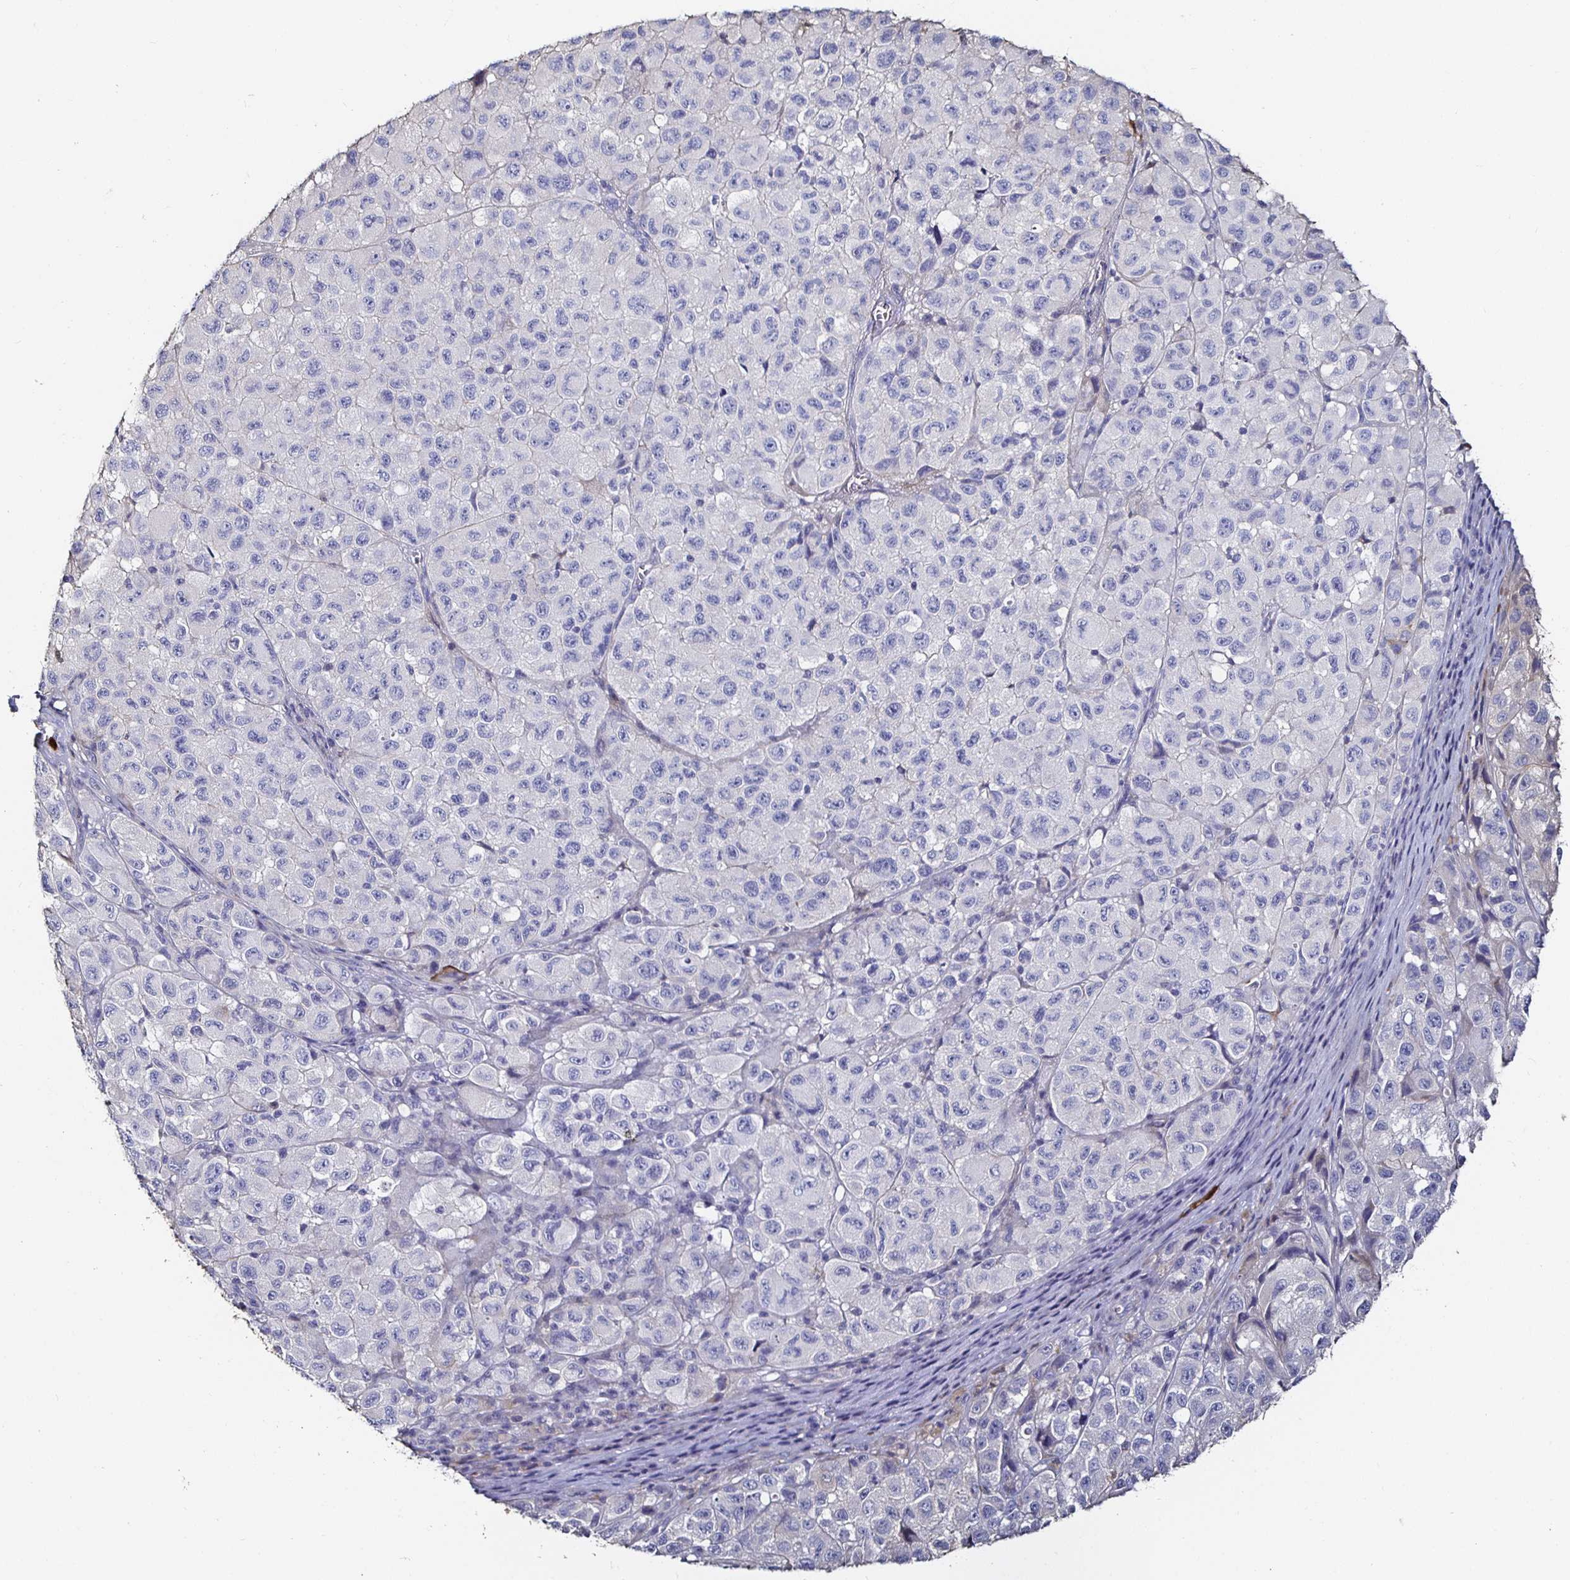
{"staining": {"intensity": "weak", "quantity": "<25%", "location": "cytoplasmic/membranous"}, "tissue": "melanoma", "cell_type": "Tumor cells", "image_type": "cancer", "snomed": [{"axis": "morphology", "description": "Malignant melanoma, NOS"}, {"axis": "topography", "description": "Skin"}], "caption": "Micrograph shows no protein expression in tumor cells of malignant melanoma tissue.", "gene": "TLR4", "patient": {"sex": "male", "age": 93}}